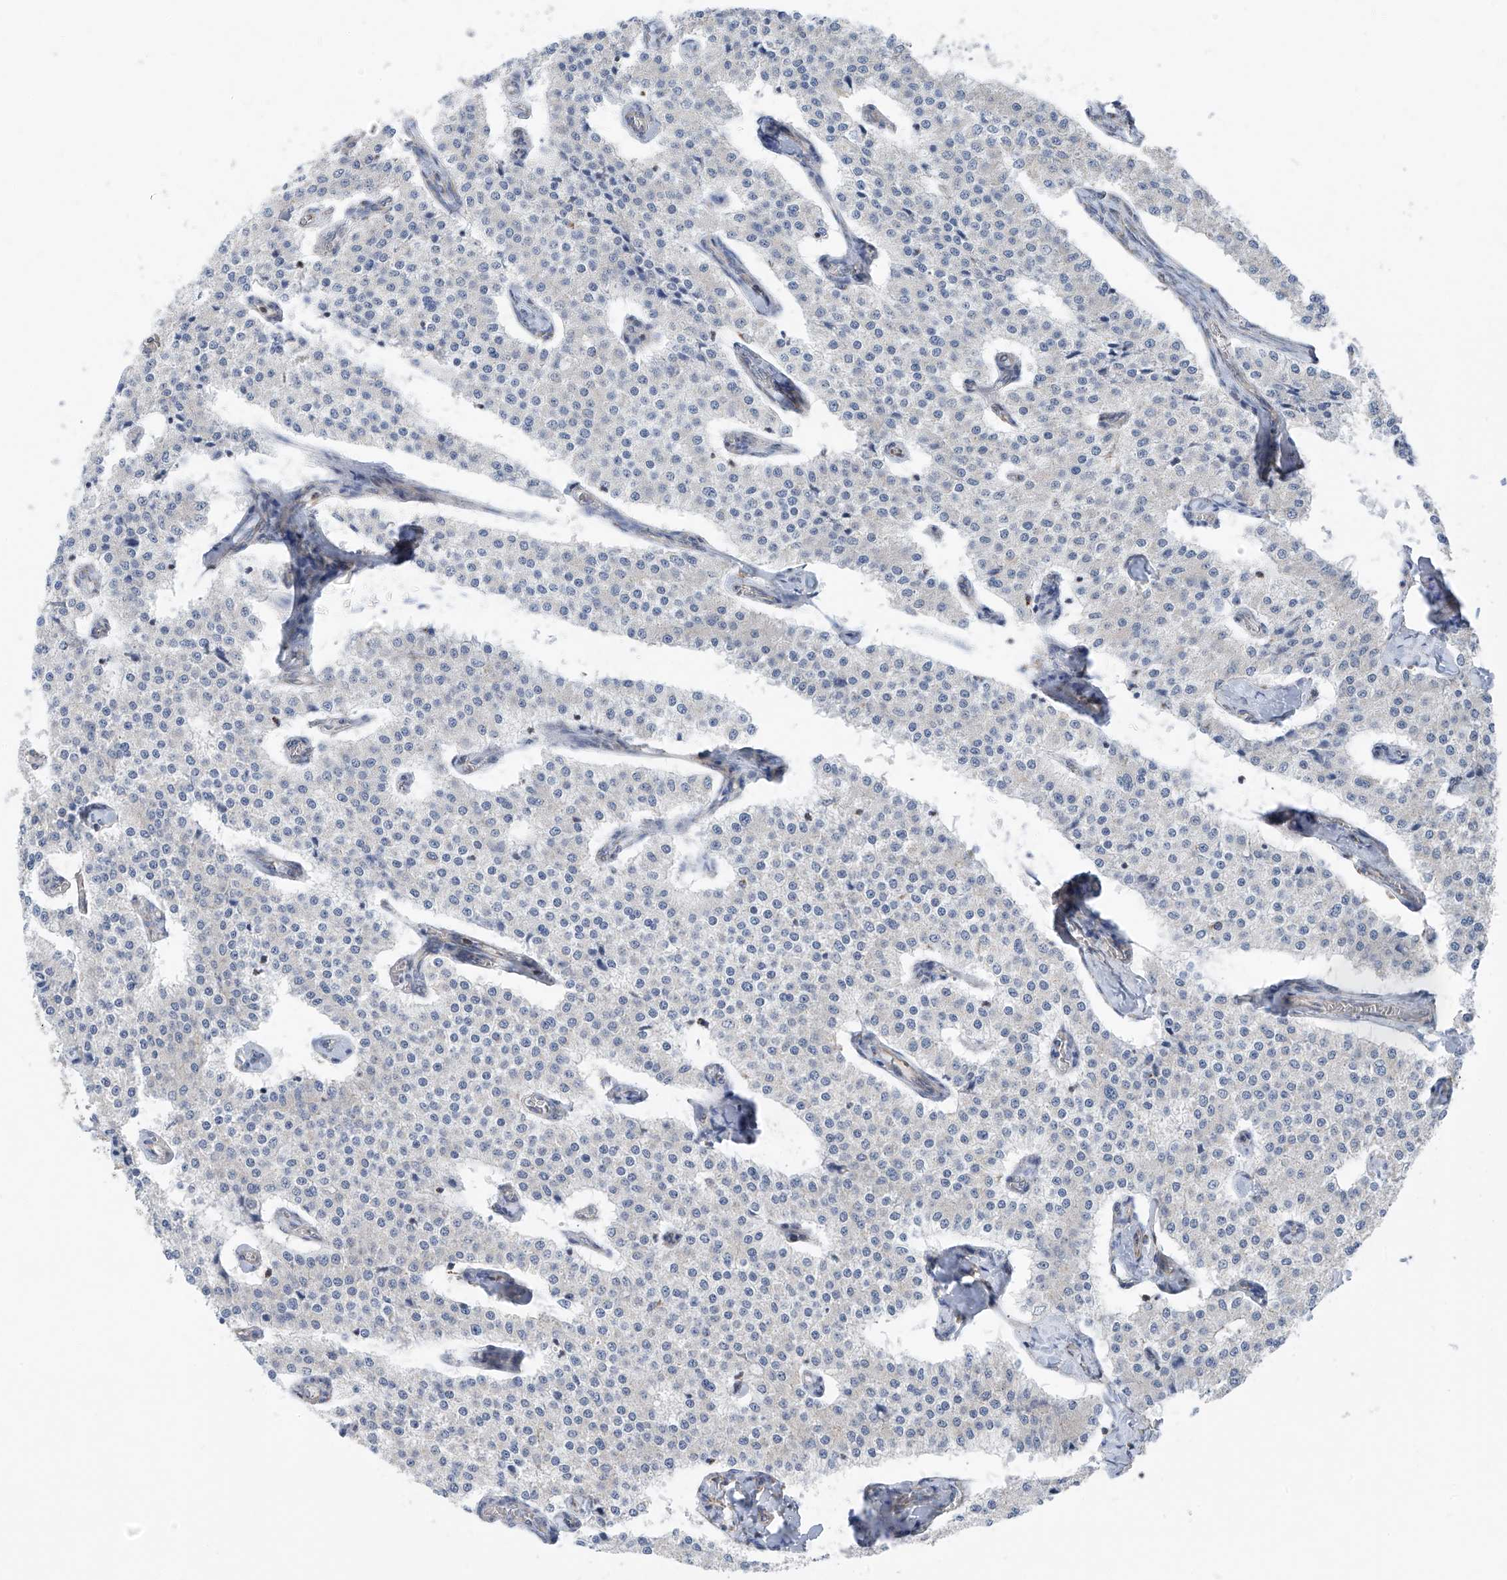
{"staining": {"intensity": "negative", "quantity": "none", "location": "none"}, "tissue": "carcinoid", "cell_type": "Tumor cells", "image_type": "cancer", "snomed": [{"axis": "morphology", "description": "Carcinoid, malignant, NOS"}, {"axis": "topography", "description": "Colon"}], "caption": "Protein analysis of carcinoid (malignant) demonstrates no significant staining in tumor cells. (Stains: DAB immunohistochemistry (IHC) with hematoxylin counter stain, Microscopy: brightfield microscopy at high magnification).", "gene": "EOMES", "patient": {"sex": "female", "age": 52}}